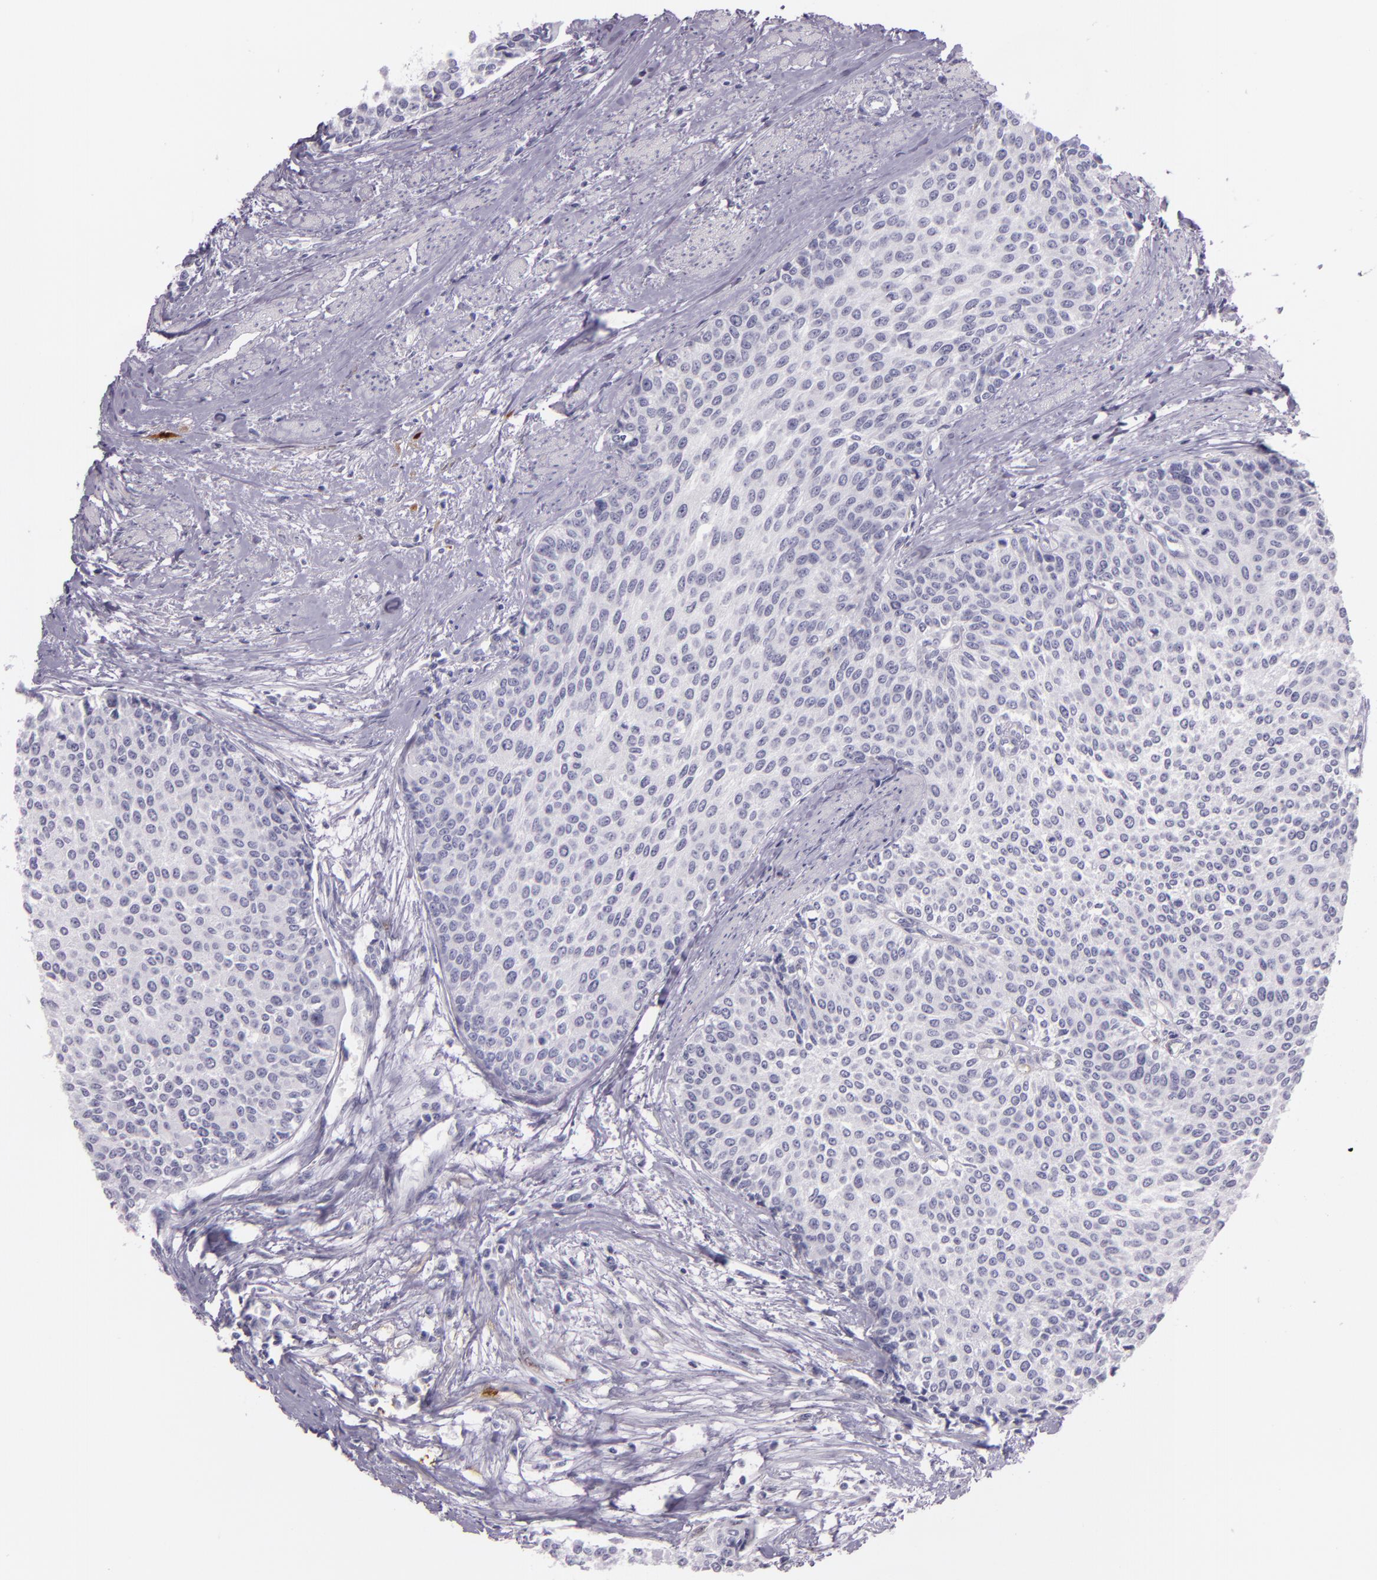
{"staining": {"intensity": "negative", "quantity": "none", "location": "none"}, "tissue": "urothelial cancer", "cell_type": "Tumor cells", "image_type": "cancer", "snomed": [{"axis": "morphology", "description": "Urothelial carcinoma, Low grade"}, {"axis": "topography", "description": "Urinary bladder"}], "caption": "Human urothelial carcinoma (low-grade) stained for a protein using immunohistochemistry (IHC) exhibits no positivity in tumor cells.", "gene": "MT1A", "patient": {"sex": "female", "age": 73}}